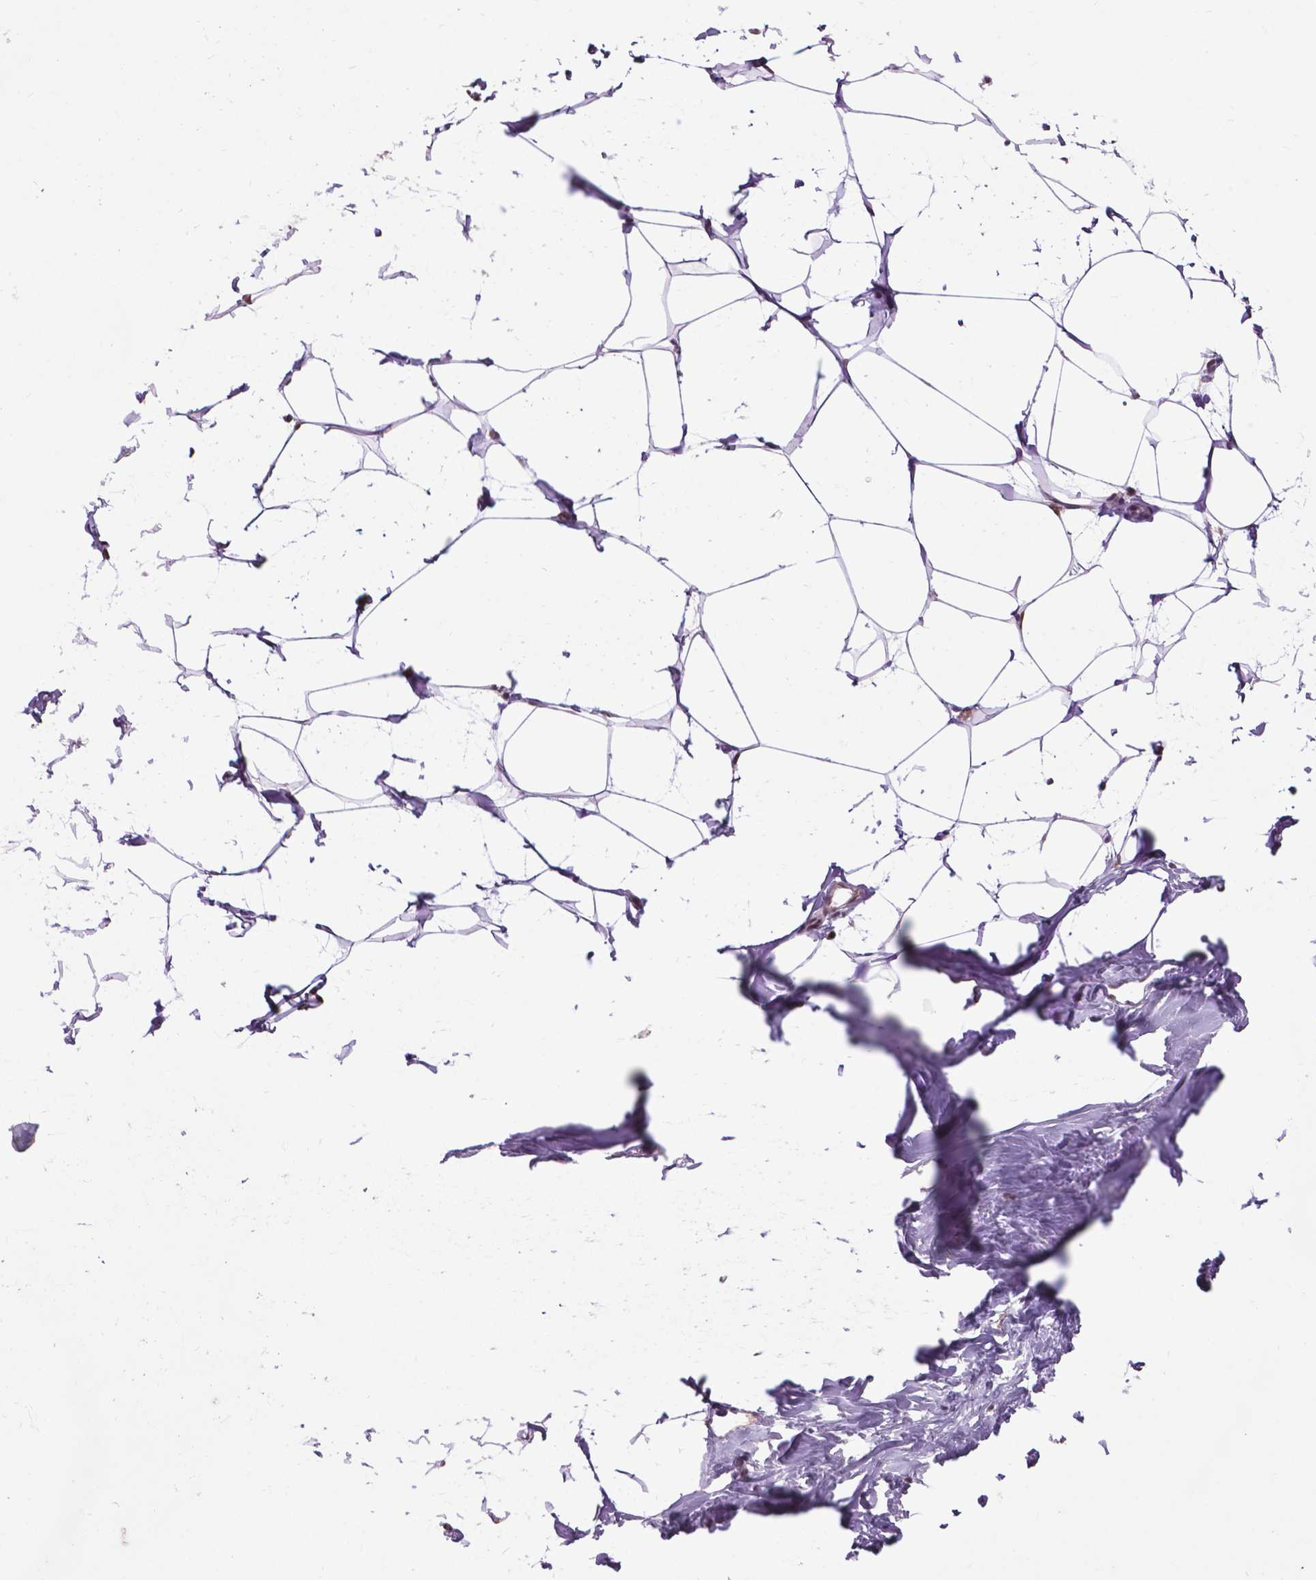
{"staining": {"intensity": "negative", "quantity": "none", "location": "none"}, "tissue": "breast", "cell_type": "Adipocytes", "image_type": "normal", "snomed": [{"axis": "morphology", "description": "Normal tissue, NOS"}, {"axis": "topography", "description": "Breast"}], "caption": "Breast was stained to show a protein in brown. There is no significant expression in adipocytes. The staining was performed using DAB to visualize the protein expression in brown, while the nuclei were stained in blue with hematoxylin (Magnification: 20x).", "gene": "EAF1", "patient": {"sex": "female", "age": 32}}